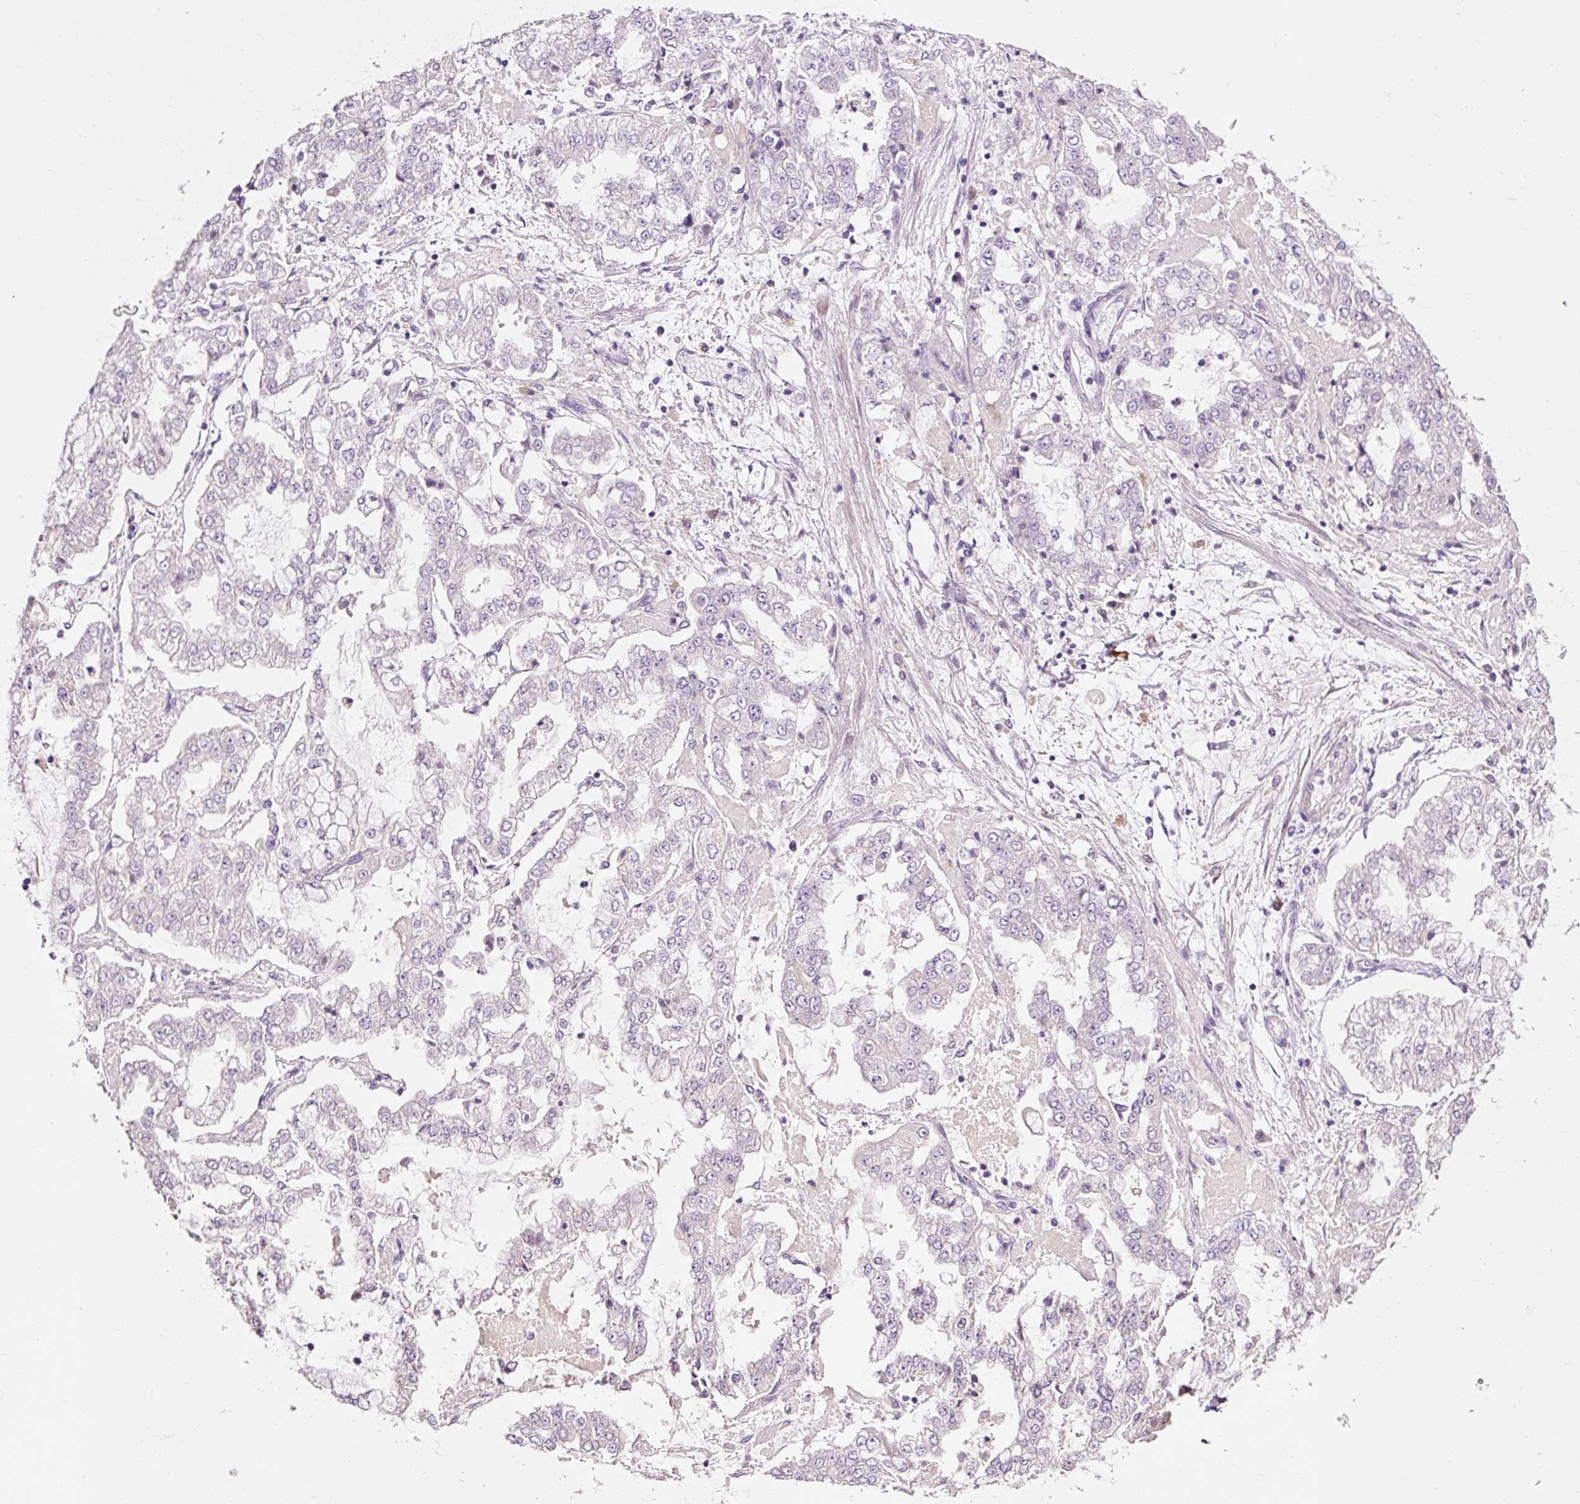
{"staining": {"intensity": "negative", "quantity": "none", "location": "none"}, "tissue": "stomach cancer", "cell_type": "Tumor cells", "image_type": "cancer", "snomed": [{"axis": "morphology", "description": "Adenocarcinoma, NOS"}, {"axis": "topography", "description": "Stomach"}], "caption": "An immunohistochemistry (IHC) histopathology image of stomach cancer (adenocarcinoma) is shown. There is no staining in tumor cells of stomach cancer (adenocarcinoma).", "gene": "TENT5C", "patient": {"sex": "male", "age": 76}}